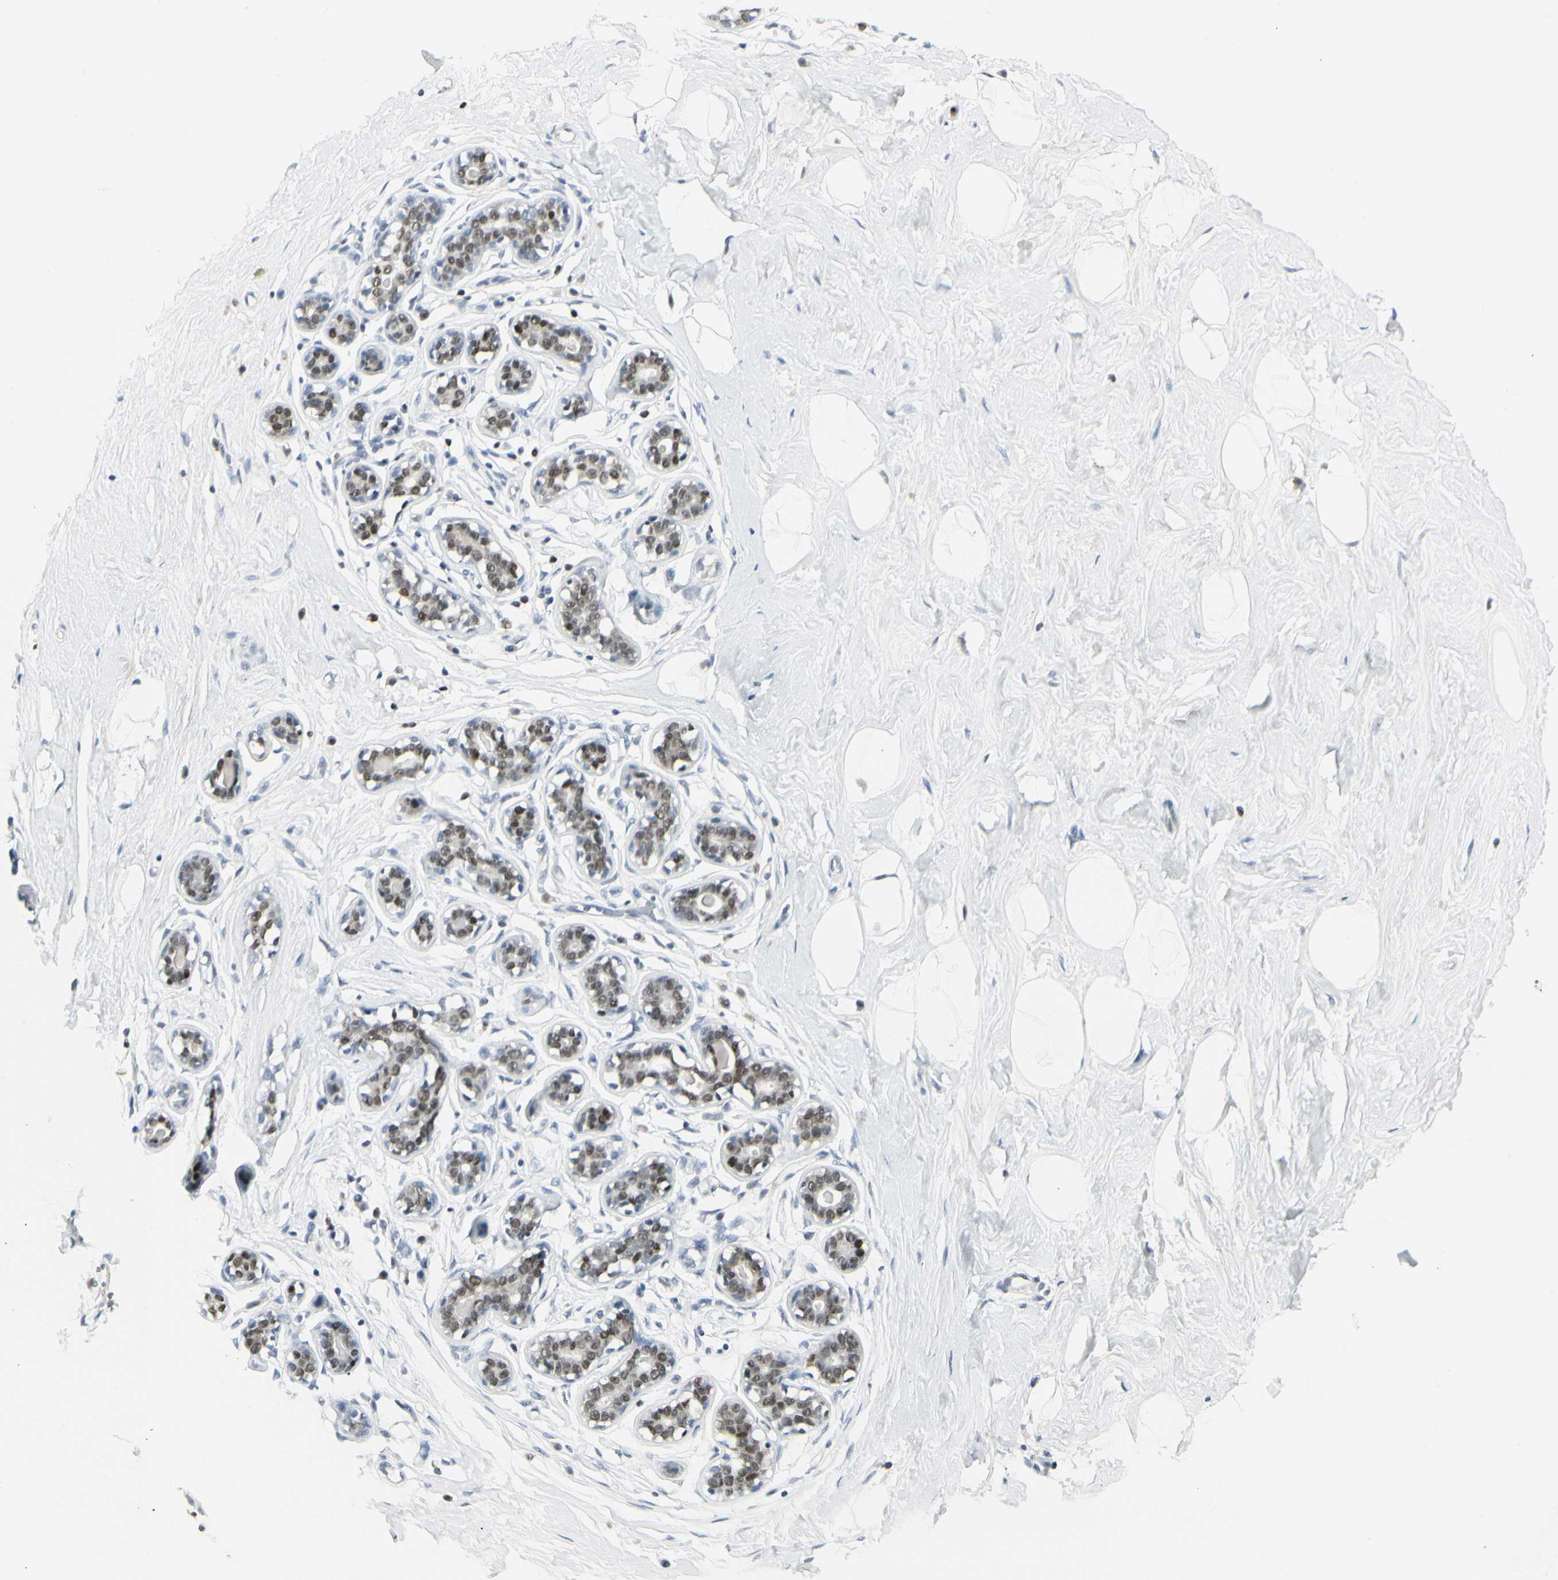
{"staining": {"intensity": "negative", "quantity": "none", "location": "none"}, "tissue": "breast", "cell_type": "Adipocytes", "image_type": "normal", "snomed": [{"axis": "morphology", "description": "Normal tissue, NOS"}, {"axis": "topography", "description": "Breast"}], "caption": "Immunohistochemistry photomicrograph of normal breast: breast stained with DAB demonstrates no significant protein positivity in adipocytes. Brightfield microscopy of IHC stained with DAB (brown) and hematoxylin (blue), captured at high magnification.", "gene": "ZBTB7B", "patient": {"sex": "female", "age": 23}}